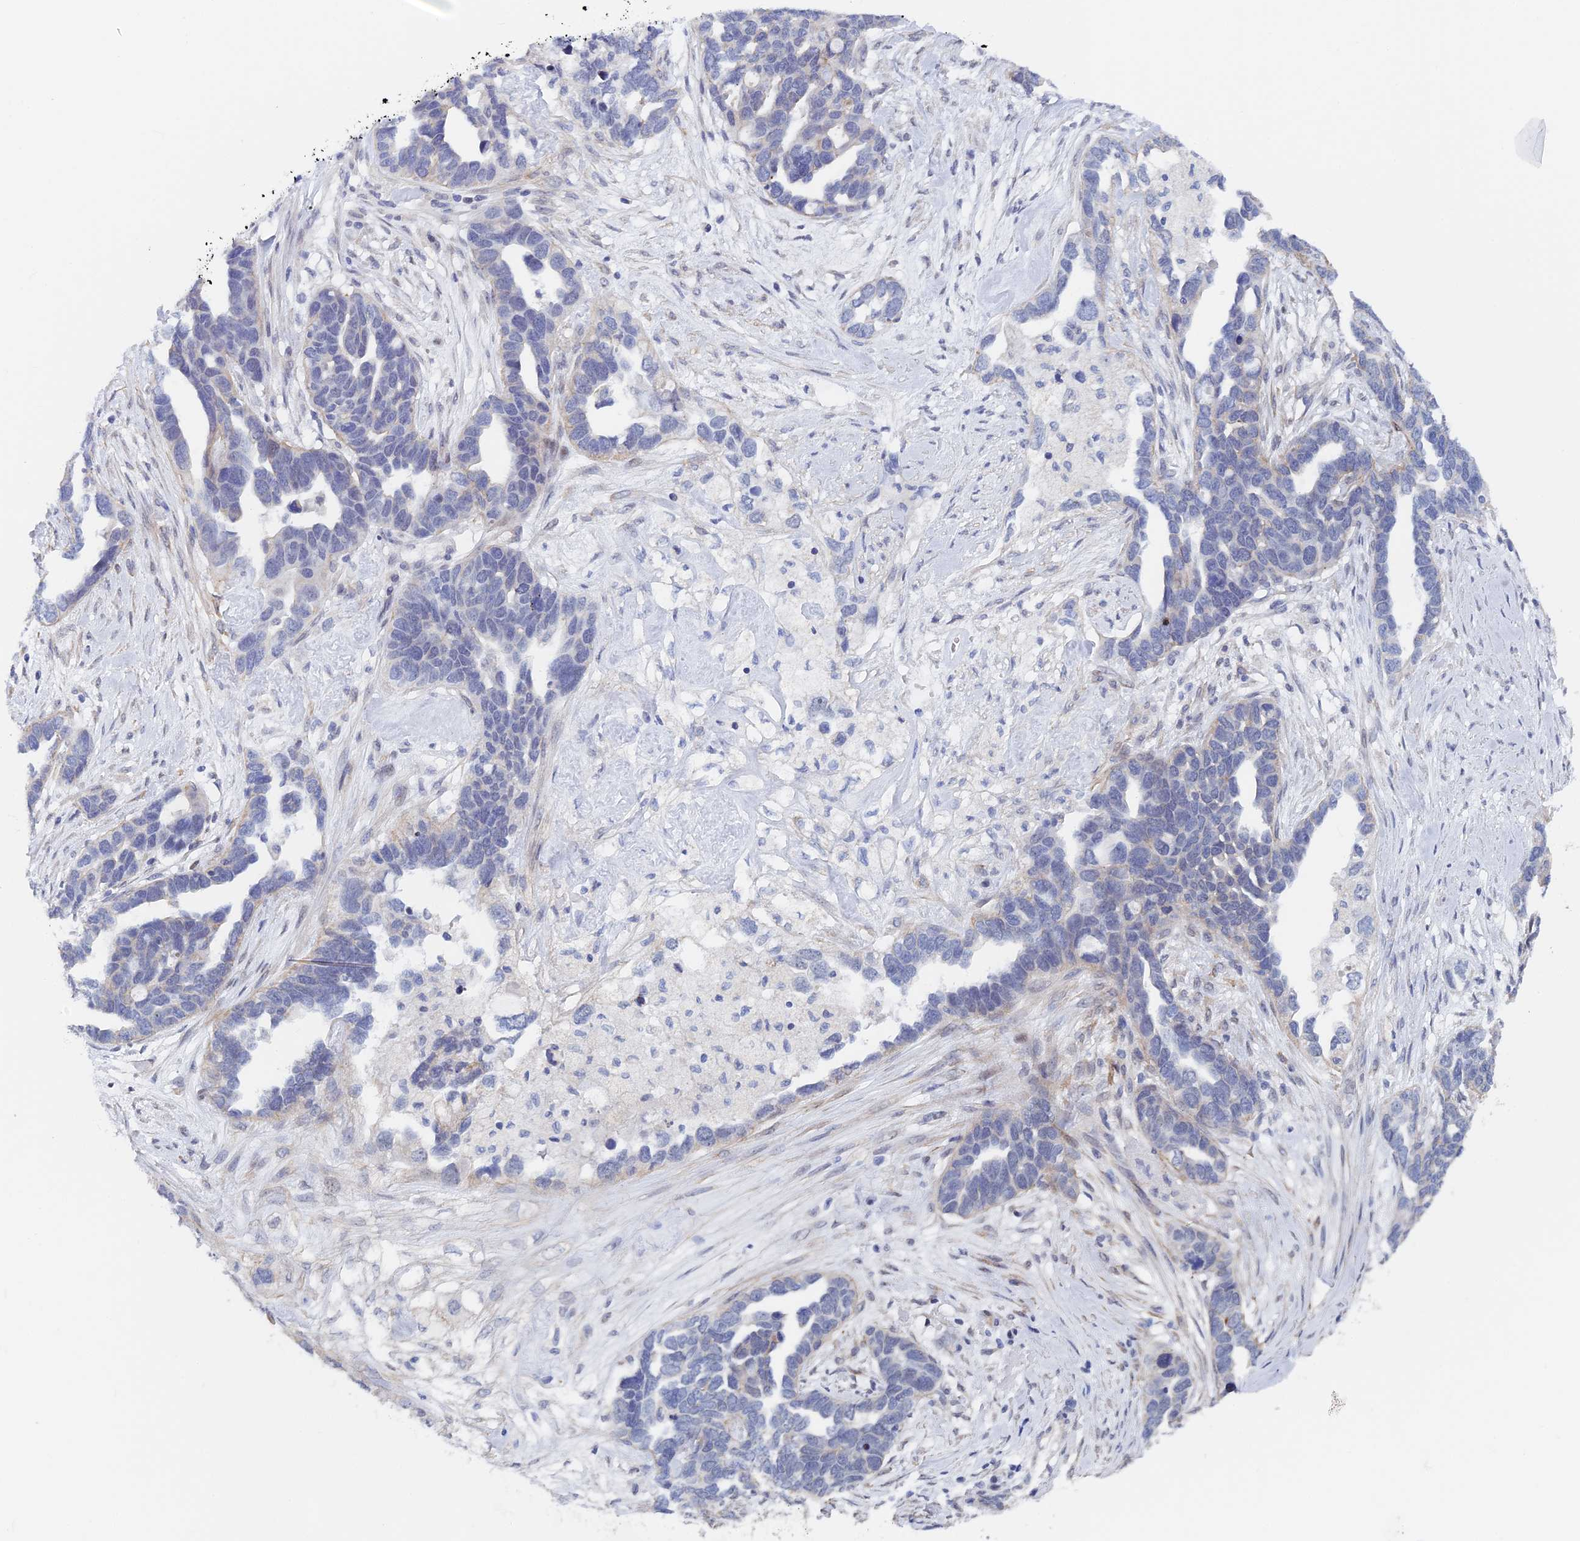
{"staining": {"intensity": "negative", "quantity": "none", "location": "none"}, "tissue": "ovarian cancer", "cell_type": "Tumor cells", "image_type": "cancer", "snomed": [{"axis": "morphology", "description": "Cystadenocarcinoma, serous, NOS"}, {"axis": "topography", "description": "Ovary"}], "caption": "High magnification brightfield microscopy of serous cystadenocarcinoma (ovarian) stained with DAB (brown) and counterstained with hematoxylin (blue): tumor cells show no significant positivity.", "gene": "GMNC", "patient": {"sex": "female", "age": 54}}